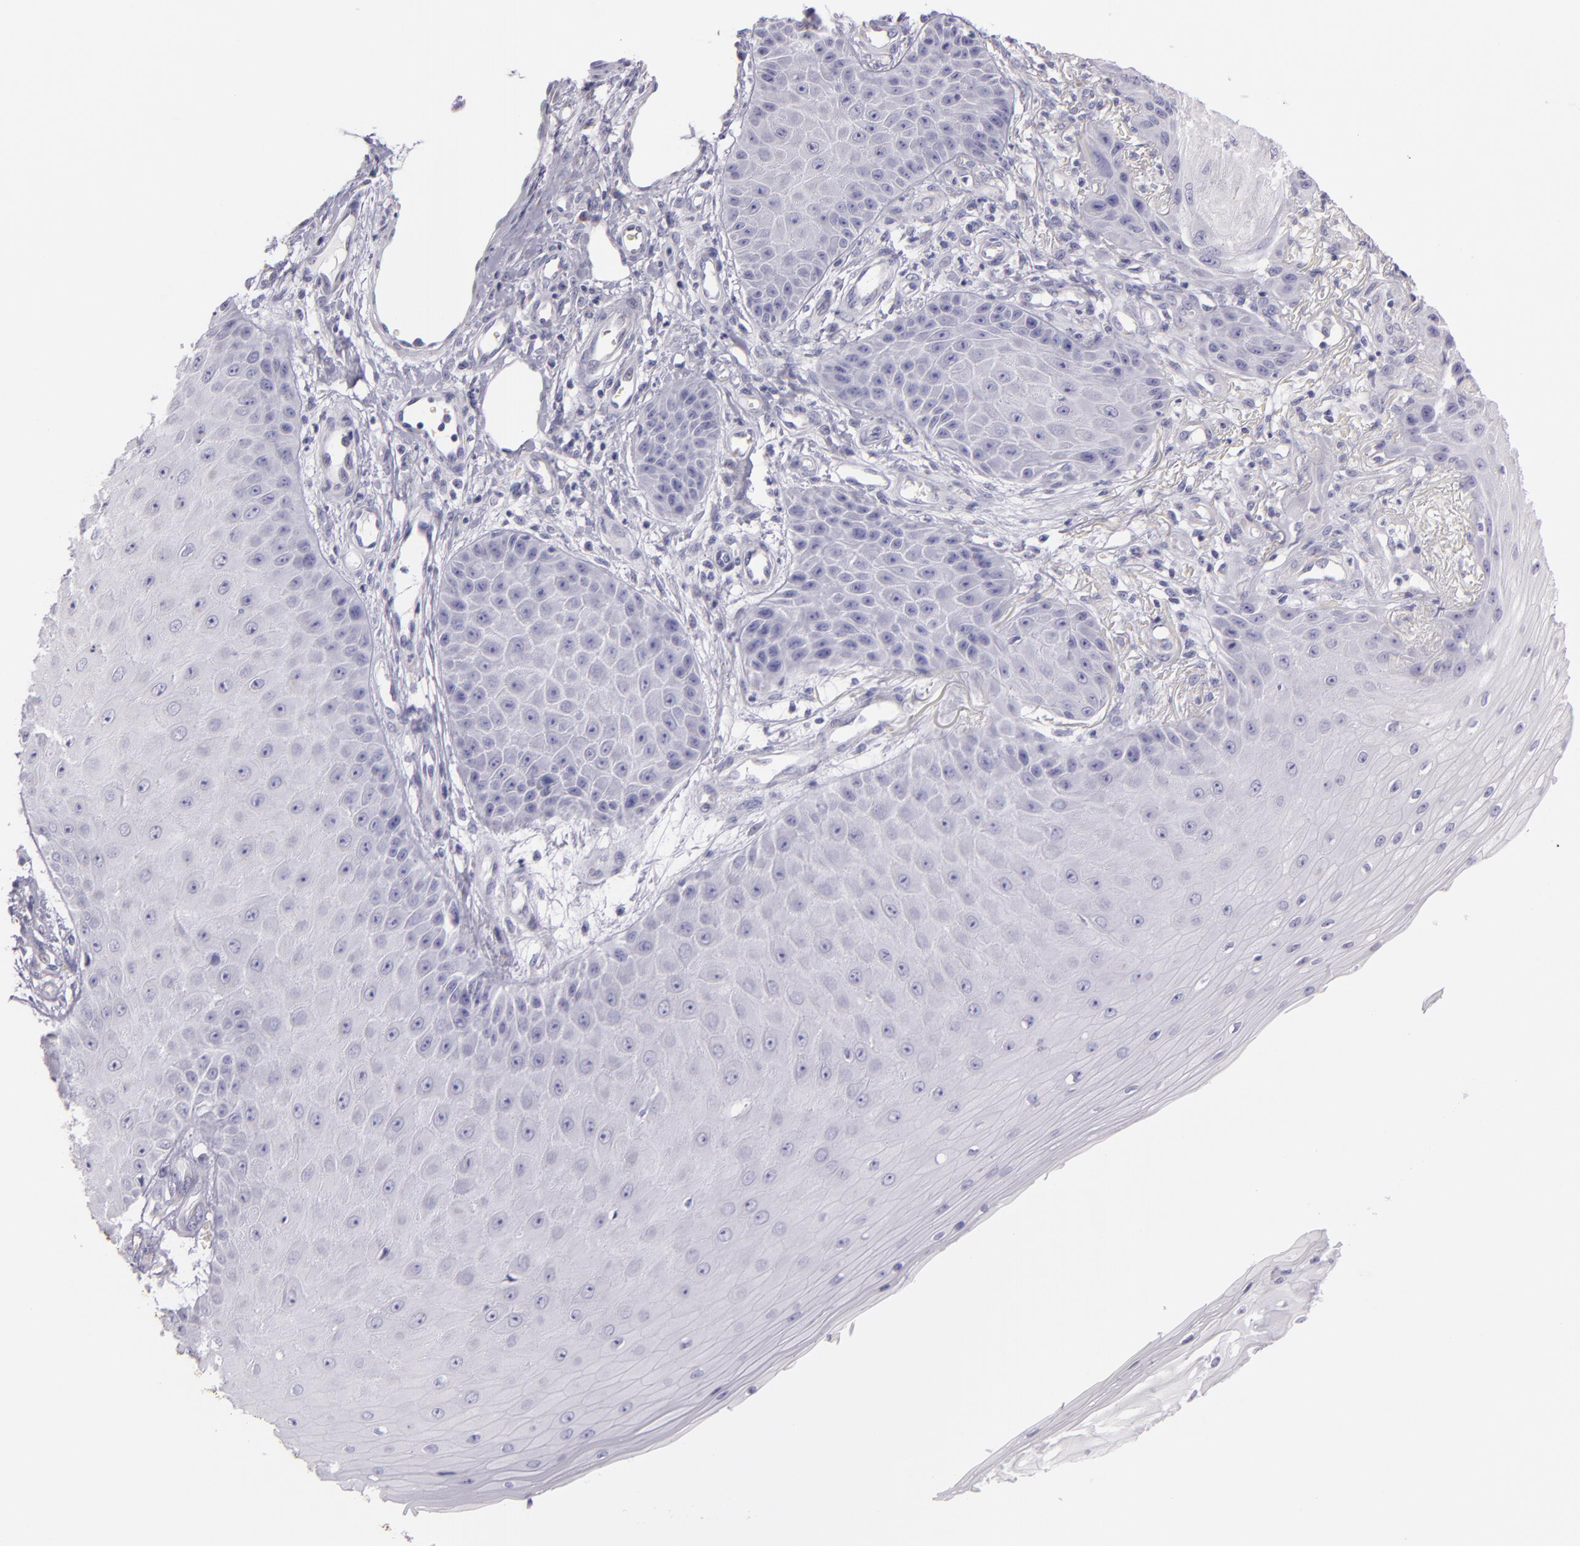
{"staining": {"intensity": "negative", "quantity": "none", "location": "none"}, "tissue": "skin cancer", "cell_type": "Tumor cells", "image_type": "cancer", "snomed": [{"axis": "morphology", "description": "Squamous cell carcinoma, NOS"}, {"axis": "topography", "description": "Skin"}], "caption": "Tumor cells show no significant protein expression in squamous cell carcinoma (skin).", "gene": "MUC5AC", "patient": {"sex": "female", "age": 40}}